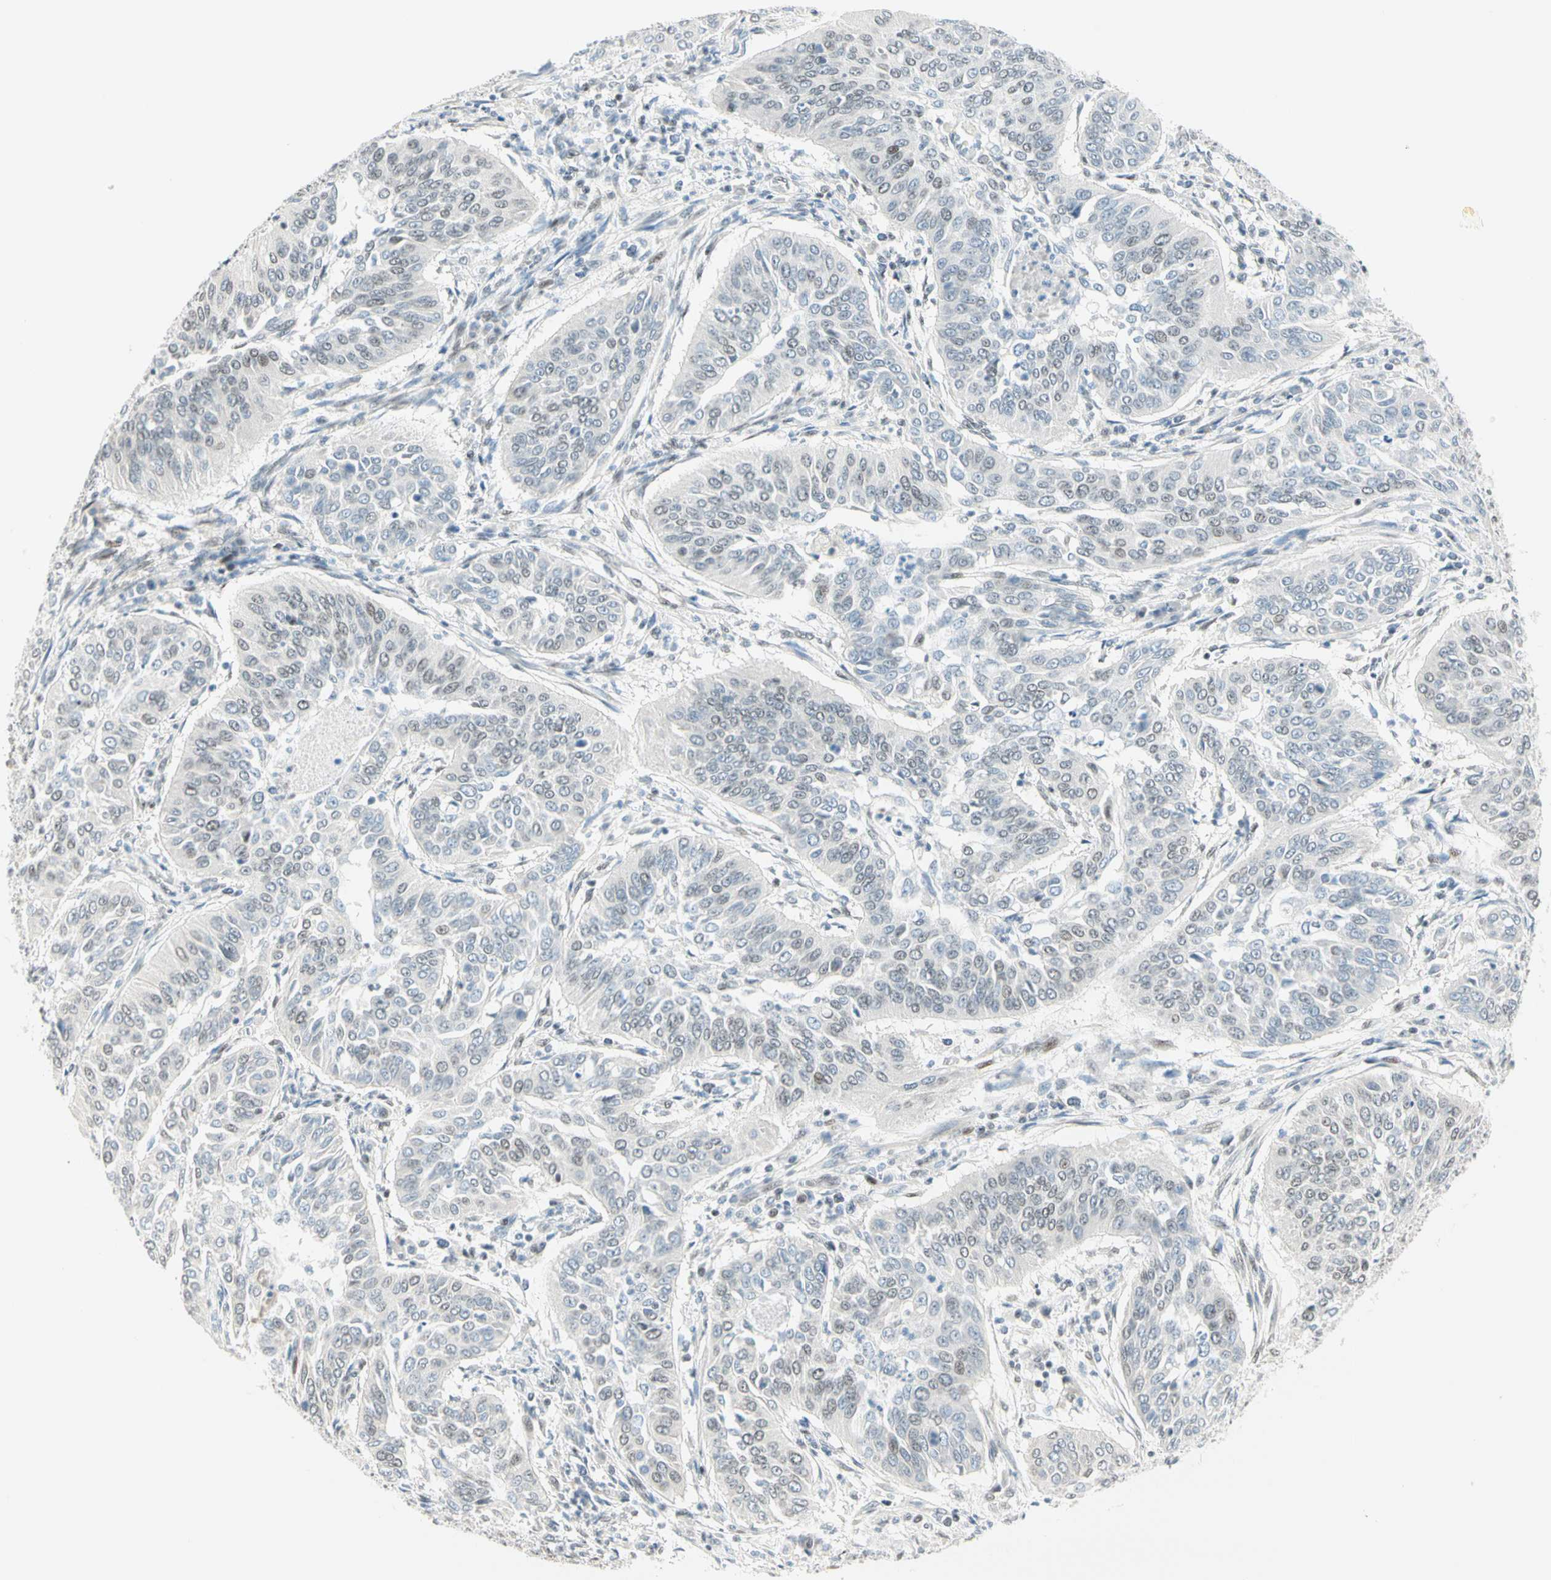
{"staining": {"intensity": "negative", "quantity": "none", "location": "none"}, "tissue": "cervical cancer", "cell_type": "Tumor cells", "image_type": "cancer", "snomed": [{"axis": "morphology", "description": "Squamous cell carcinoma, NOS"}, {"axis": "topography", "description": "Cervix"}], "caption": "IHC photomicrograph of human cervical cancer stained for a protein (brown), which shows no positivity in tumor cells. (Stains: DAB immunohistochemistry with hematoxylin counter stain, Microscopy: brightfield microscopy at high magnification).", "gene": "PKNOX1", "patient": {"sex": "female", "age": 39}}